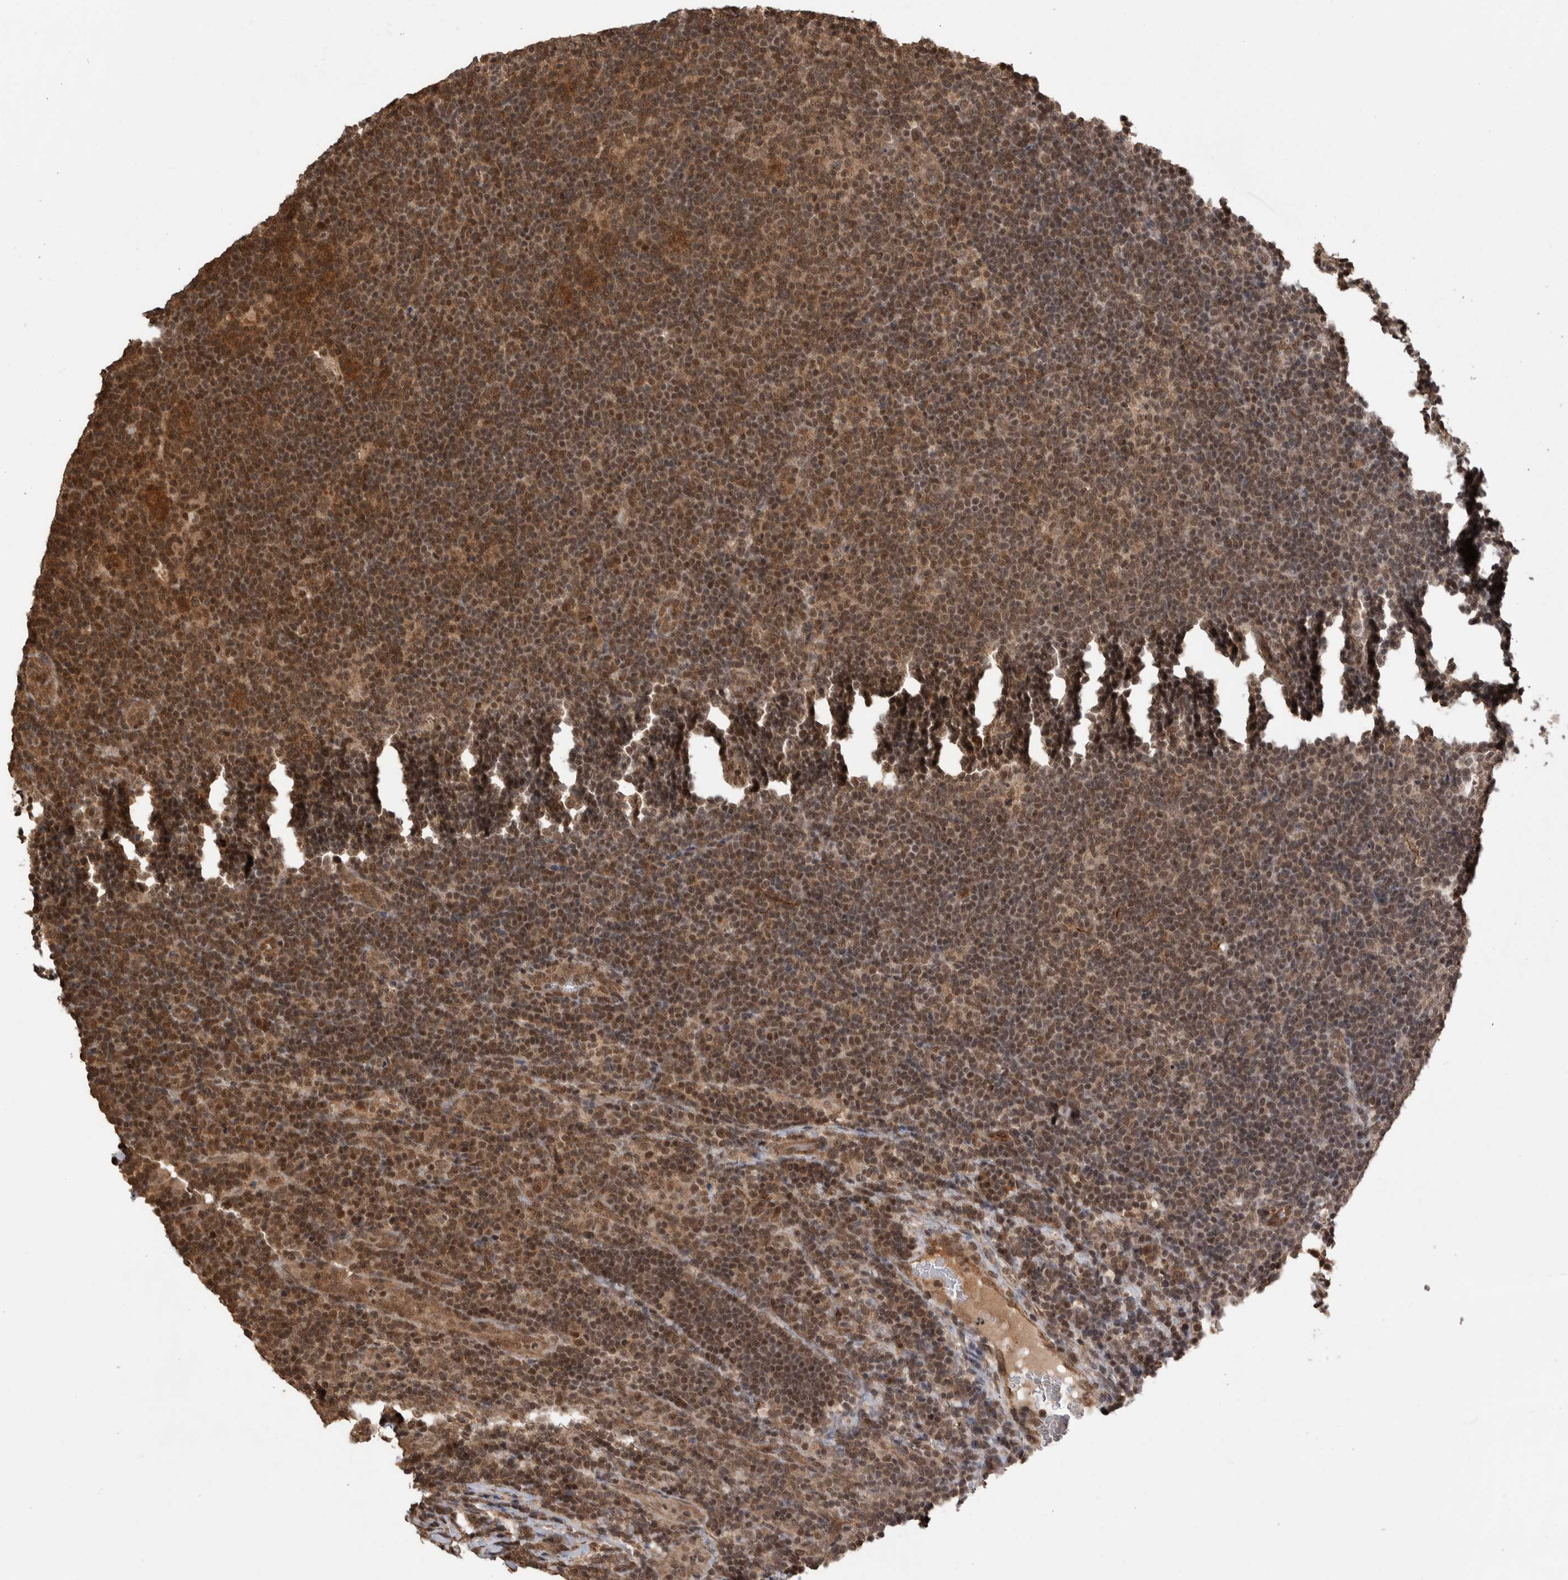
{"staining": {"intensity": "moderate", "quantity": ">75%", "location": "nuclear"}, "tissue": "lymphoma", "cell_type": "Tumor cells", "image_type": "cancer", "snomed": [{"axis": "morphology", "description": "Hodgkin's disease, NOS"}, {"axis": "topography", "description": "Lymph node"}], "caption": "Immunohistochemistry (IHC) histopathology image of neoplastic tissue: human Hodgkin's disease stained using immunohistochemistry demonstrates medium levels of moderate protein expression localized specifically in the nuclear of tumor cells, appearing as a nuclear brown color.", "gene": "ZNF592", "patient": {"sex": "female", "age": 57}}